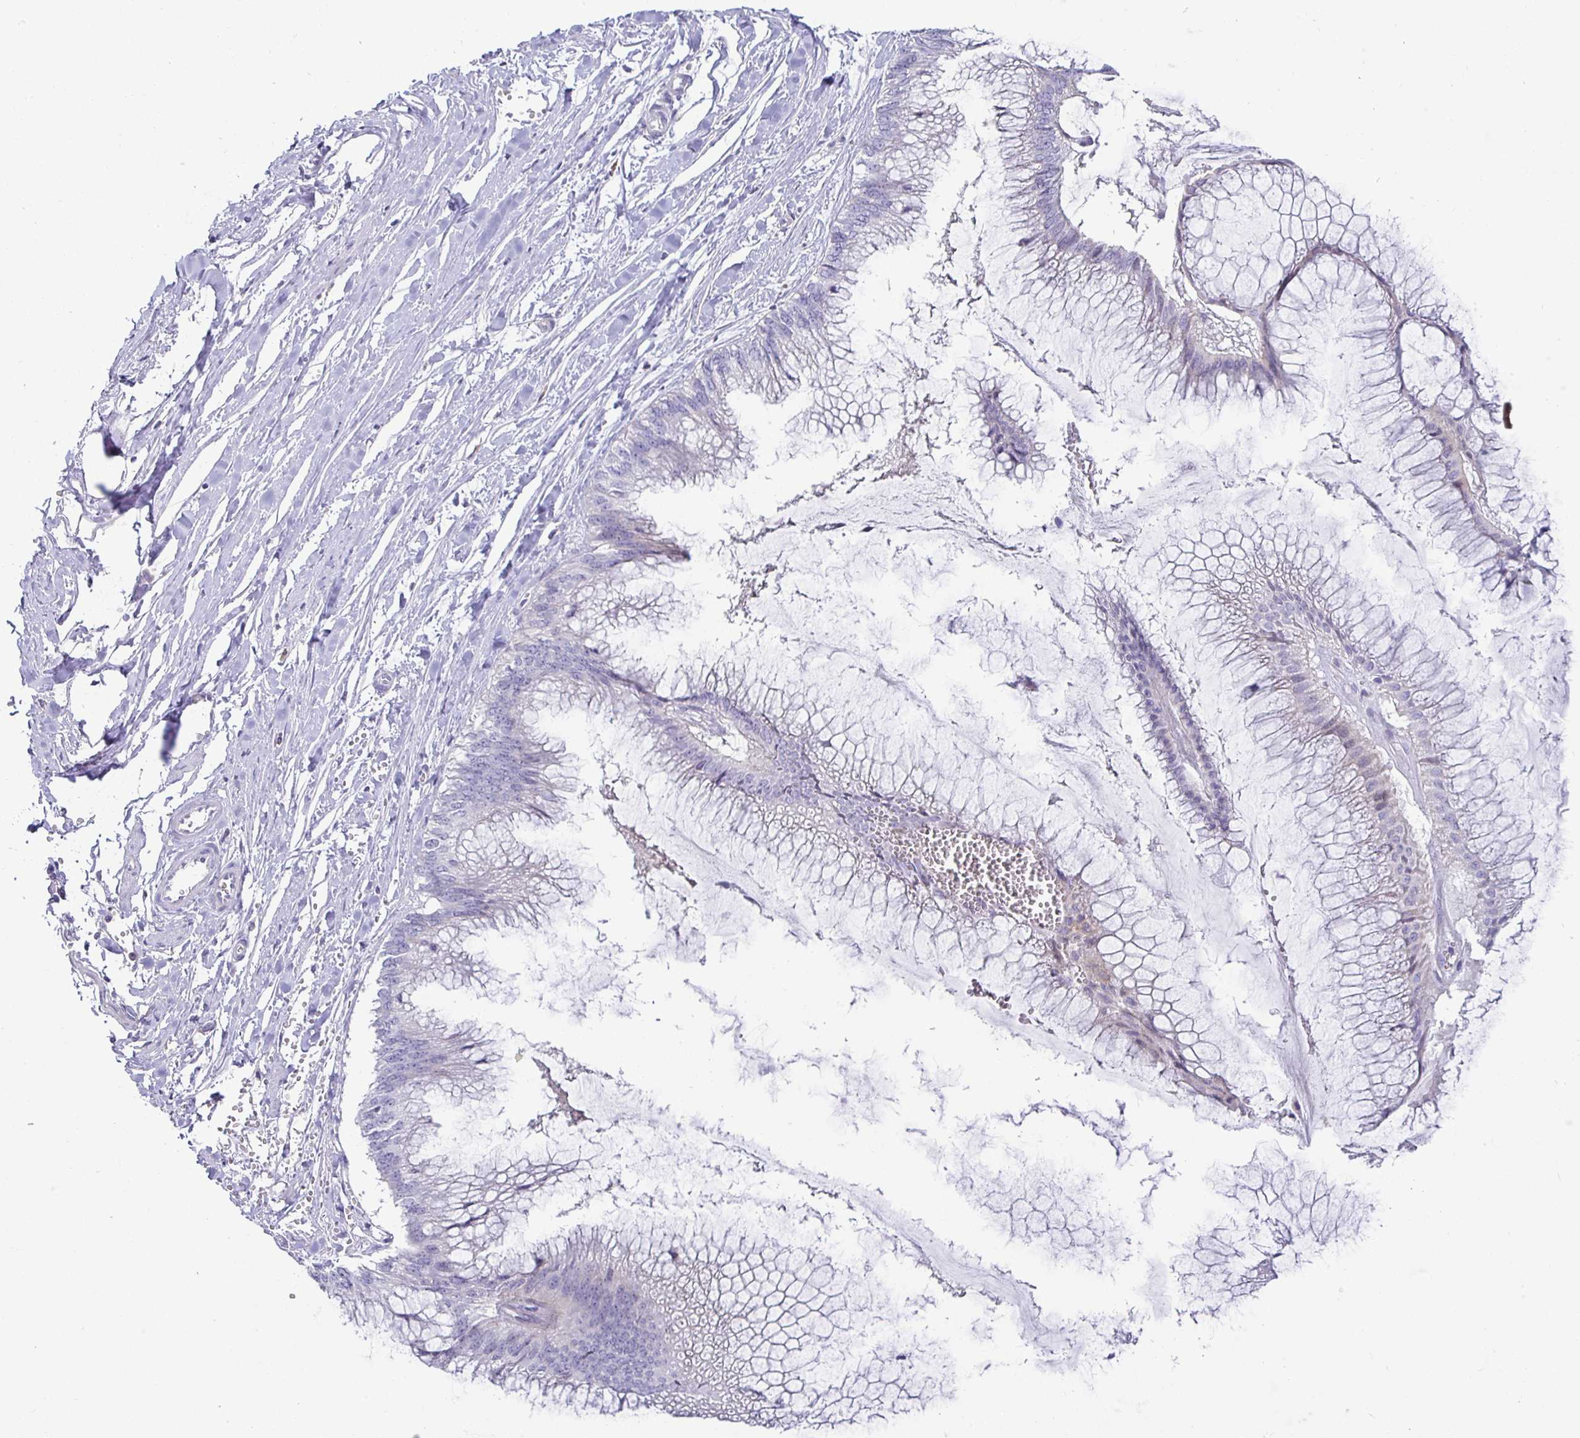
{"staining": {"intensity": "negative", "quantity": "none", "location": "none"}, "tissue": "ovarian cancer", "cell_type": "Tumor cells", "image_type": "cancer", "snomed": [{"axis": "morphology", "description": "Cystadenocarcinoma, mucinous, NOS"}, {"axis": "topography", "description": "Ovary"}], "caption": "Tumor cells are negative for brown protein staining in ovarian mucinous cystadenocarcinoma. (DAB (3,3'-diaminobenzidine) immunohistochemistry visualized using brightfield microscopy, high magnification).", "gene": "SIRPA", "patient": {"sex": "female", "age": 44}}